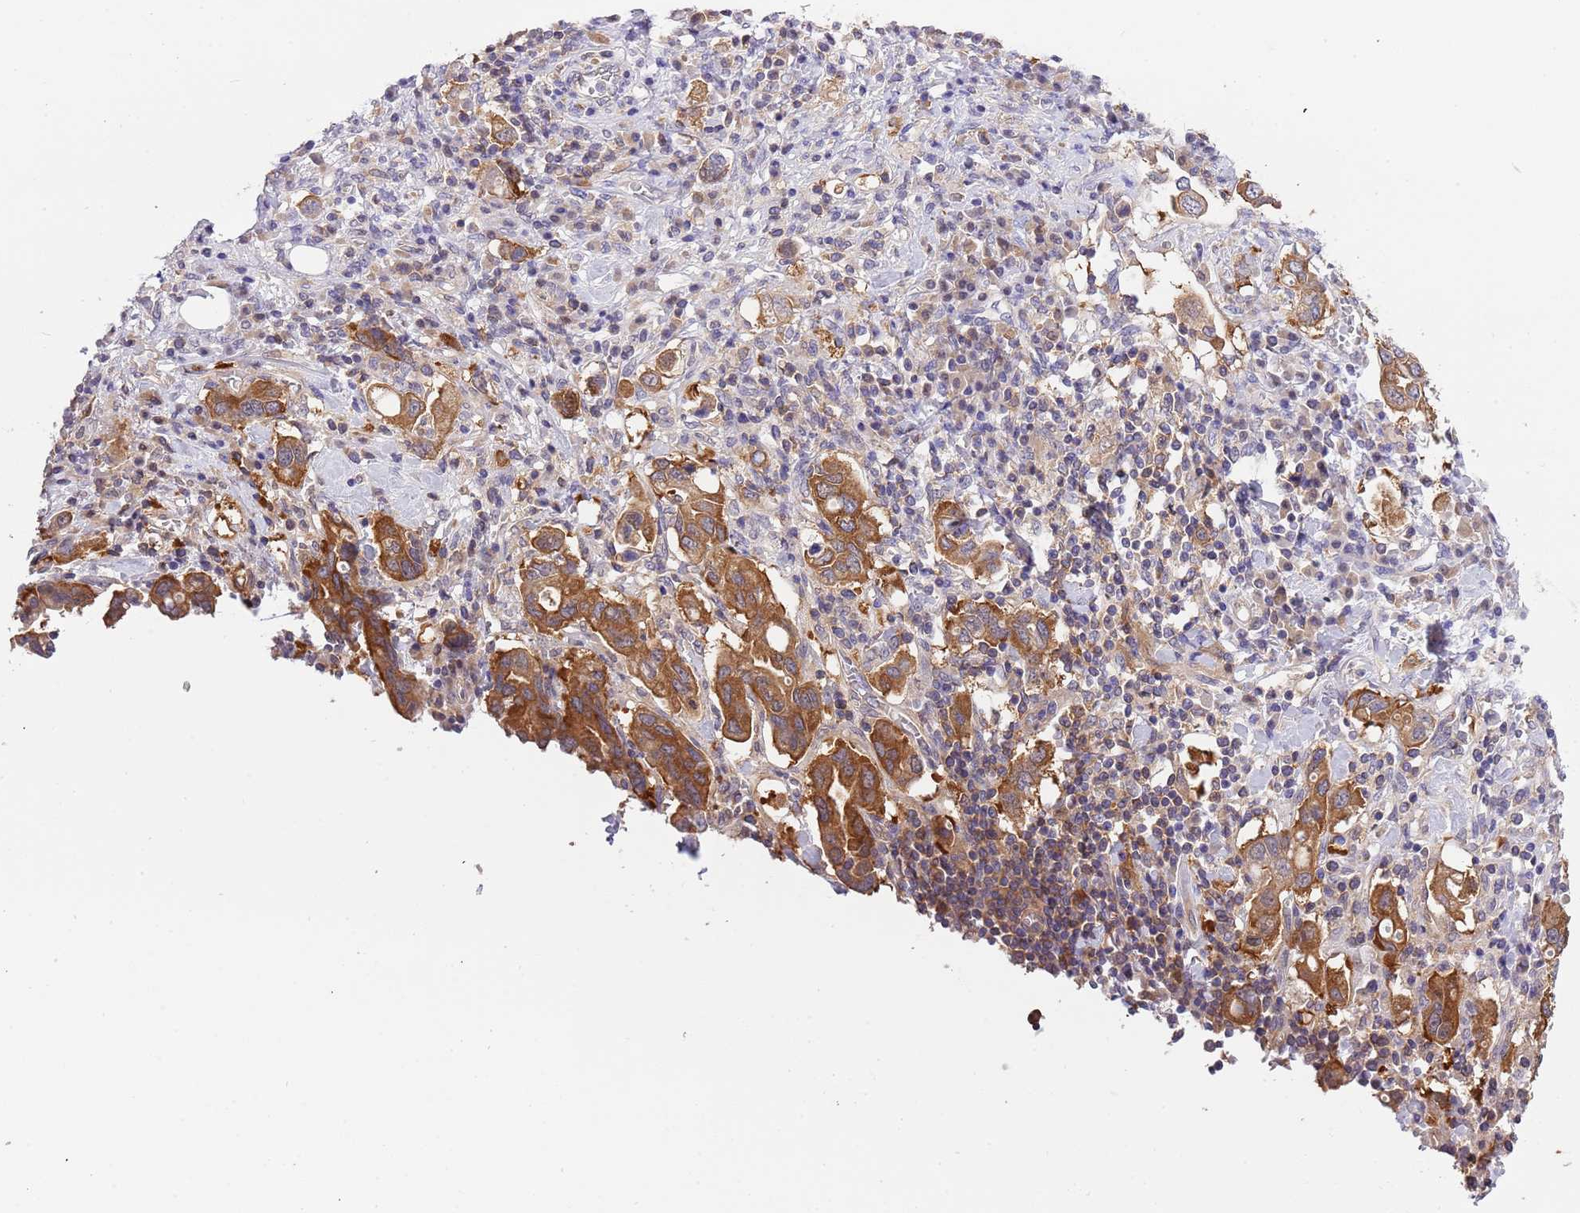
{"staining": {"intensity": "strong", "quantity": ">75%", "location": "cytoplasmic/membranous"}, "tissue": "stomach cancer", "cell_type": "Tumor cells", "image_type": "cancer", "snomed": [{"axis": "morphology", "description": "Adenocarcinoma, NOS"}, {"axis": "topography", "description": "Stomach, upper"}, {"axis": "topography", "description": "Stomach"}], "caption": "Immunohistochemical staining of stomach adenocarcinoma displays strong cytoplasmic/membranous protein positivity in about >75% of tumor cells.", "gene": "STIP1", "patient": {"sex": "male", "age": 62}}